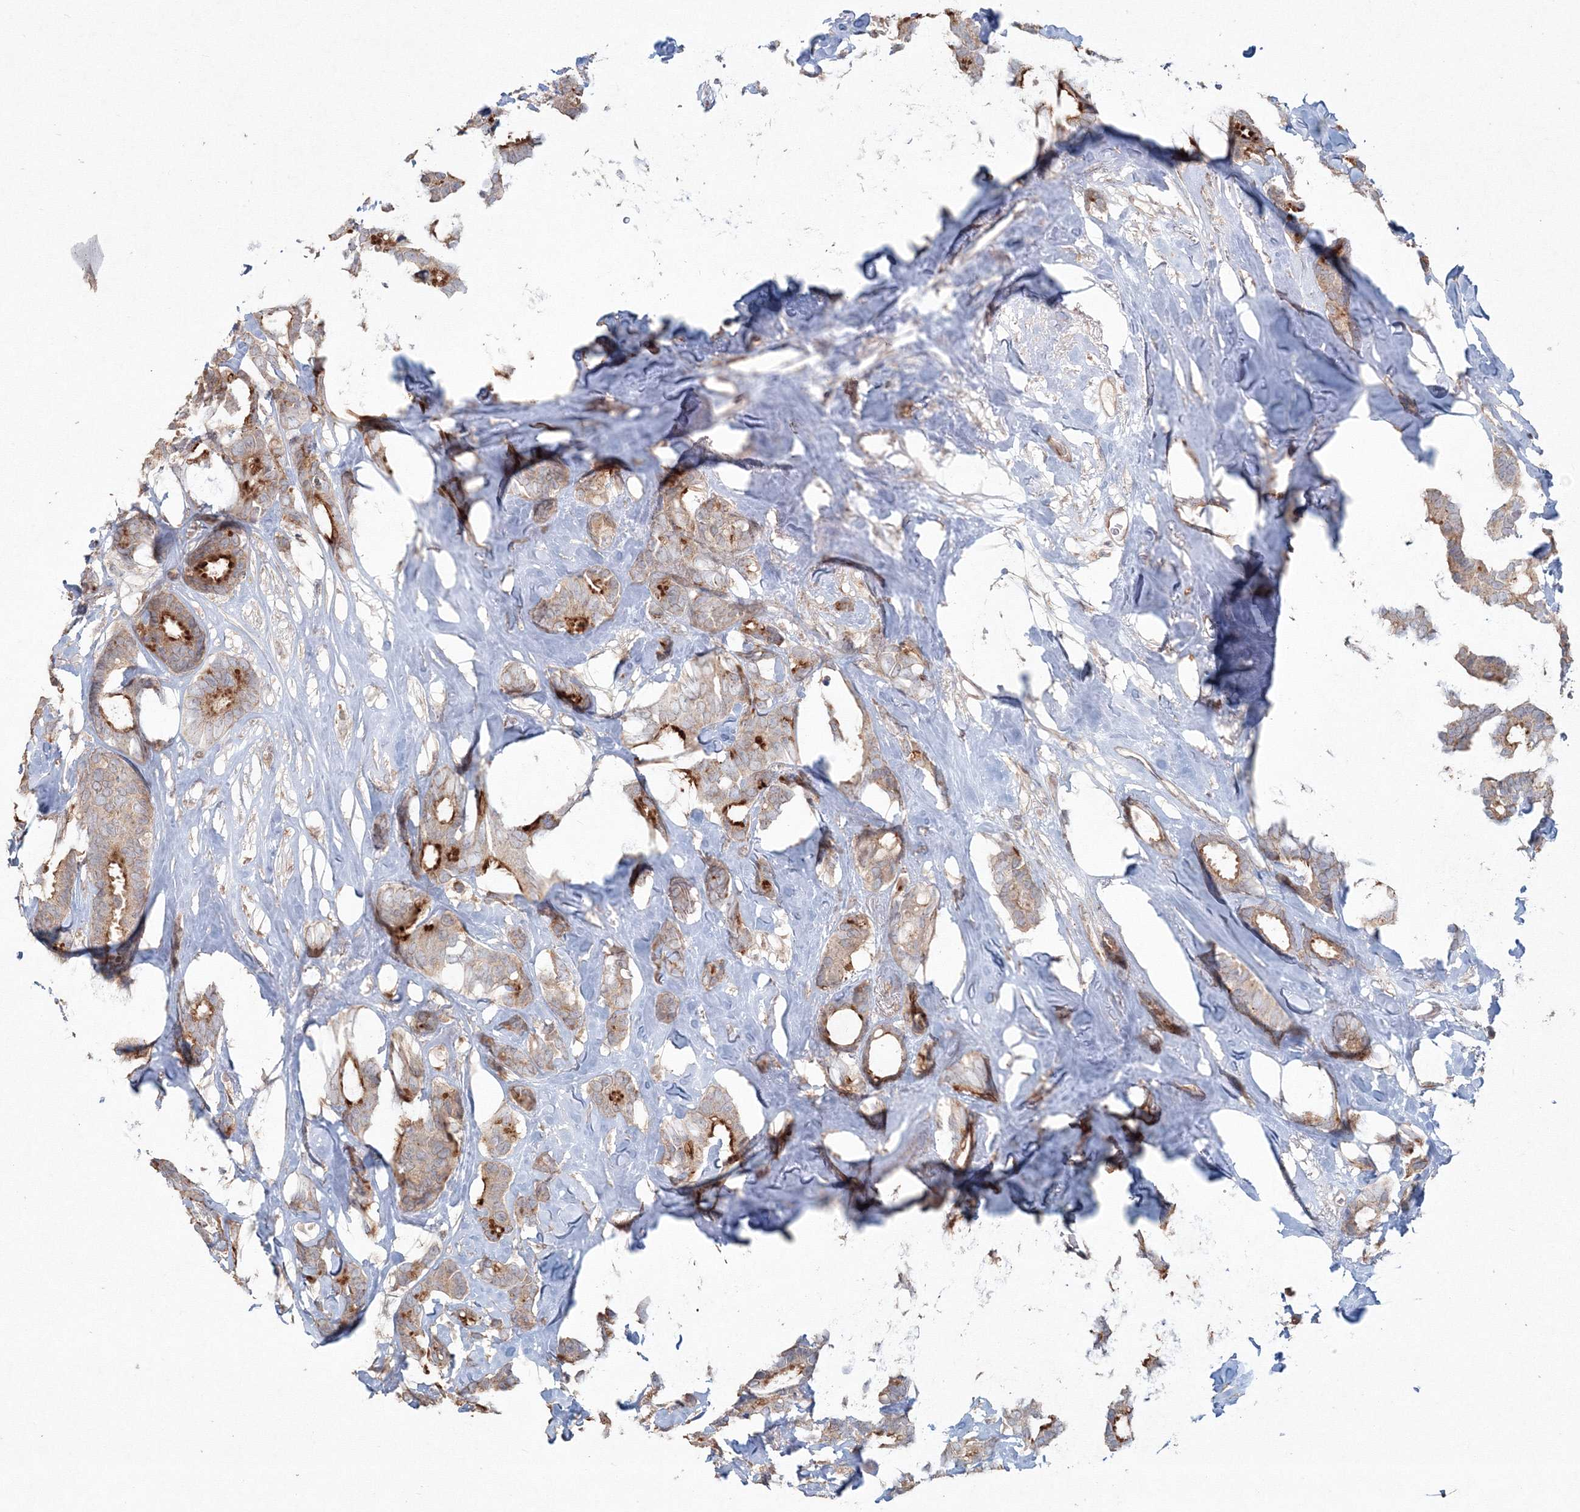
{"staining": {"intensity": "moderate", "quantity": "25%-75%", "location": "cytoplasmic/membranous"}, "tissue": "breast cancer", "cell_type": "Tumor cells", "image_type": "cancer", "snomed": [{"axis": "morphology", "description": "Duct carcinoma"}, {"axis": "topography", "description": "Breast"}], "caption": "DAB (3,3'-diaminobenzidine) immunohistochemical staining of human invasive ductal carcinoma (breast) reveals moderate cytoplasmic/membranous protein positivity in approximately 25%-75% of tumor cells.", "gene": "ANAPC16", "patient": {"sex": "female", "age": 87}}